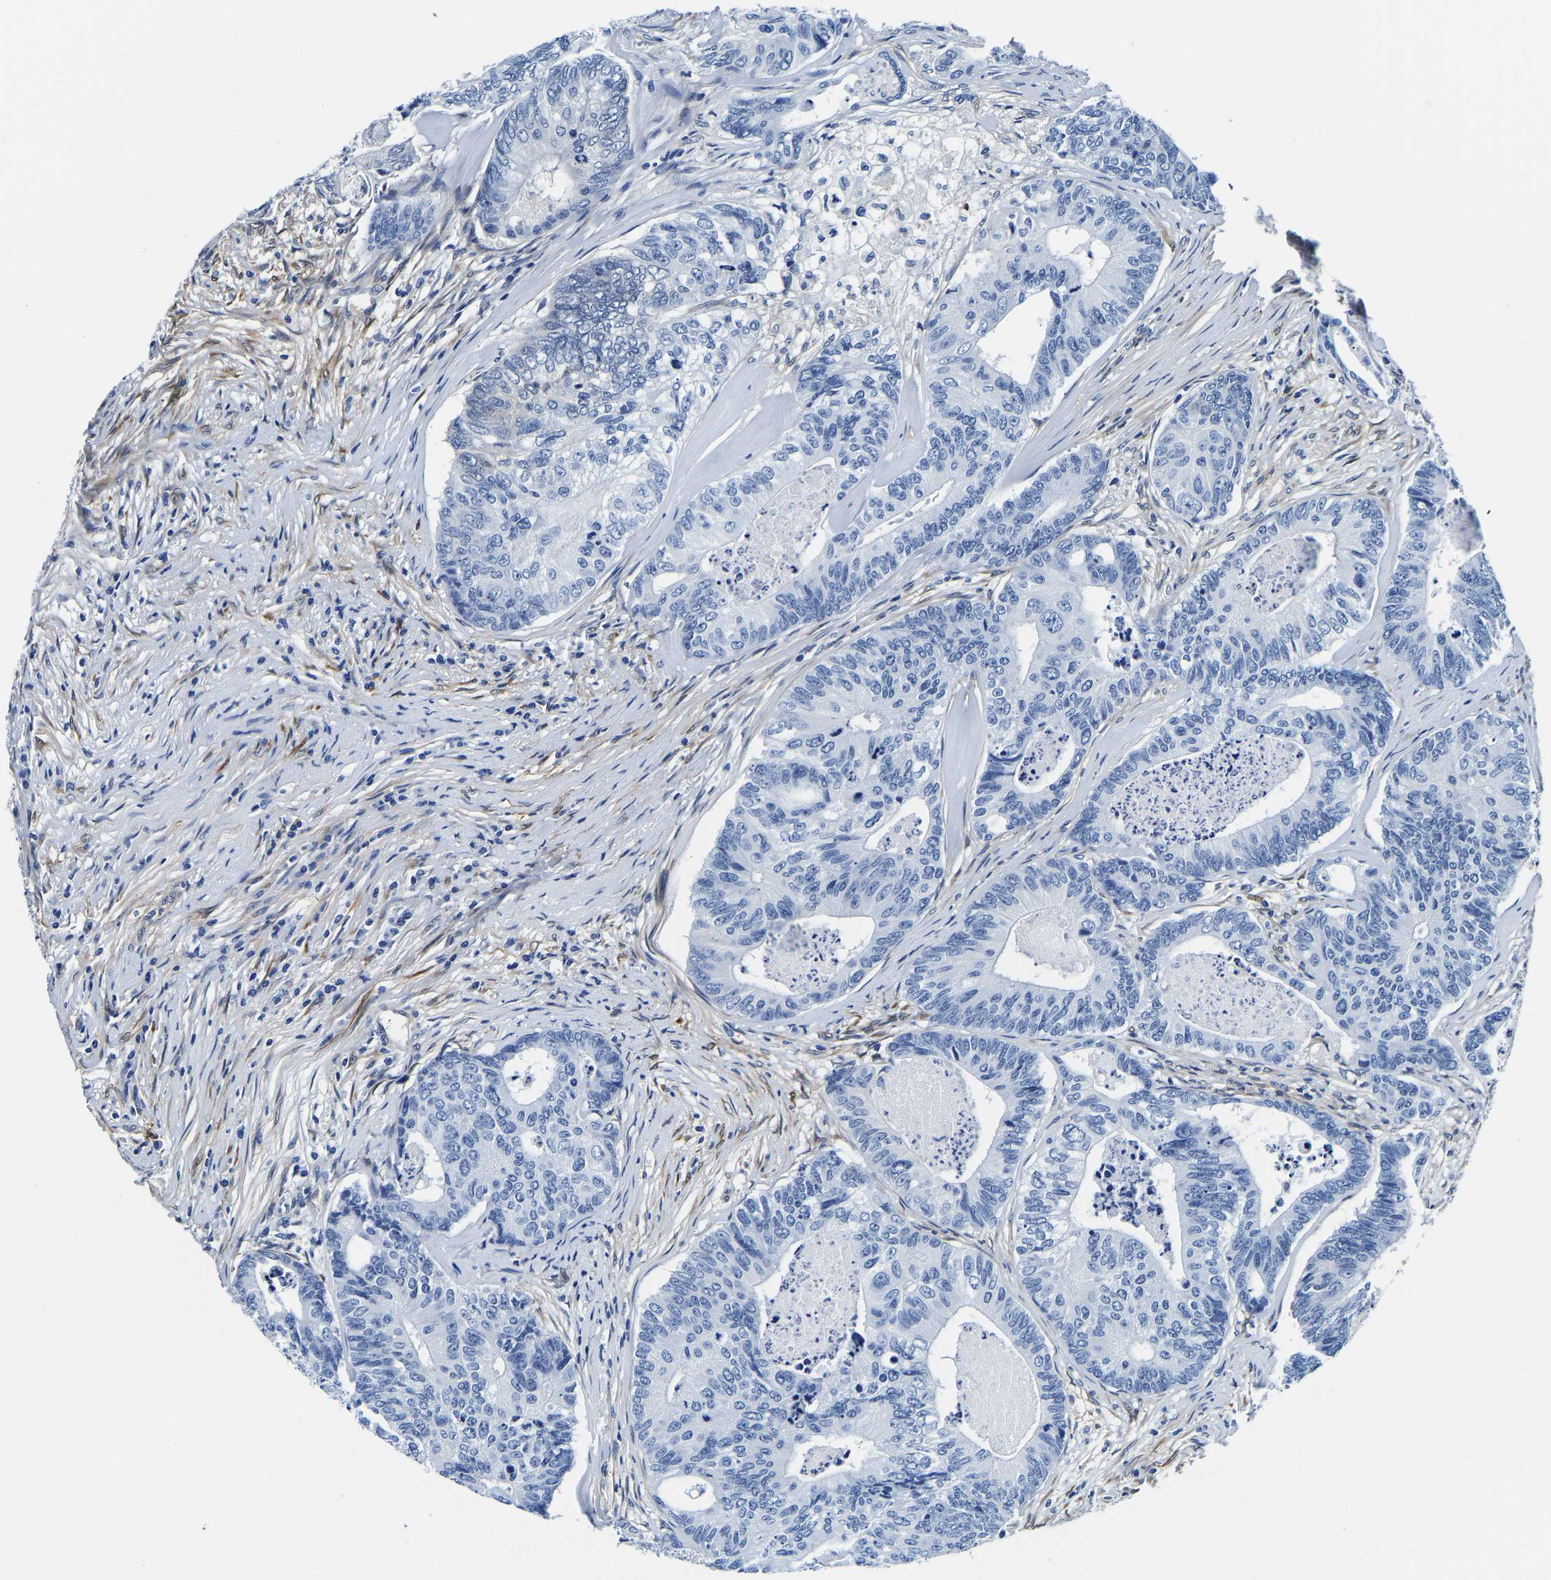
{"staining": {"intensity": "negative", "quantity": "none", "location": "none"}, "tissue": "colorectal cancer", "cell_type": "Tumor cells", "image_type": "cancer", "snomed": [{"axis": "morphology", "description": "Adenocarcinoma, NOS"}, {"axis": "topography", "description": "Colon"}], "caption": "Tumor cells show no significant protein expression in colorectal cancer (adenocarcinoma).", "gene": "S100A13", "patient": {"sex": "female", "age": 67}}